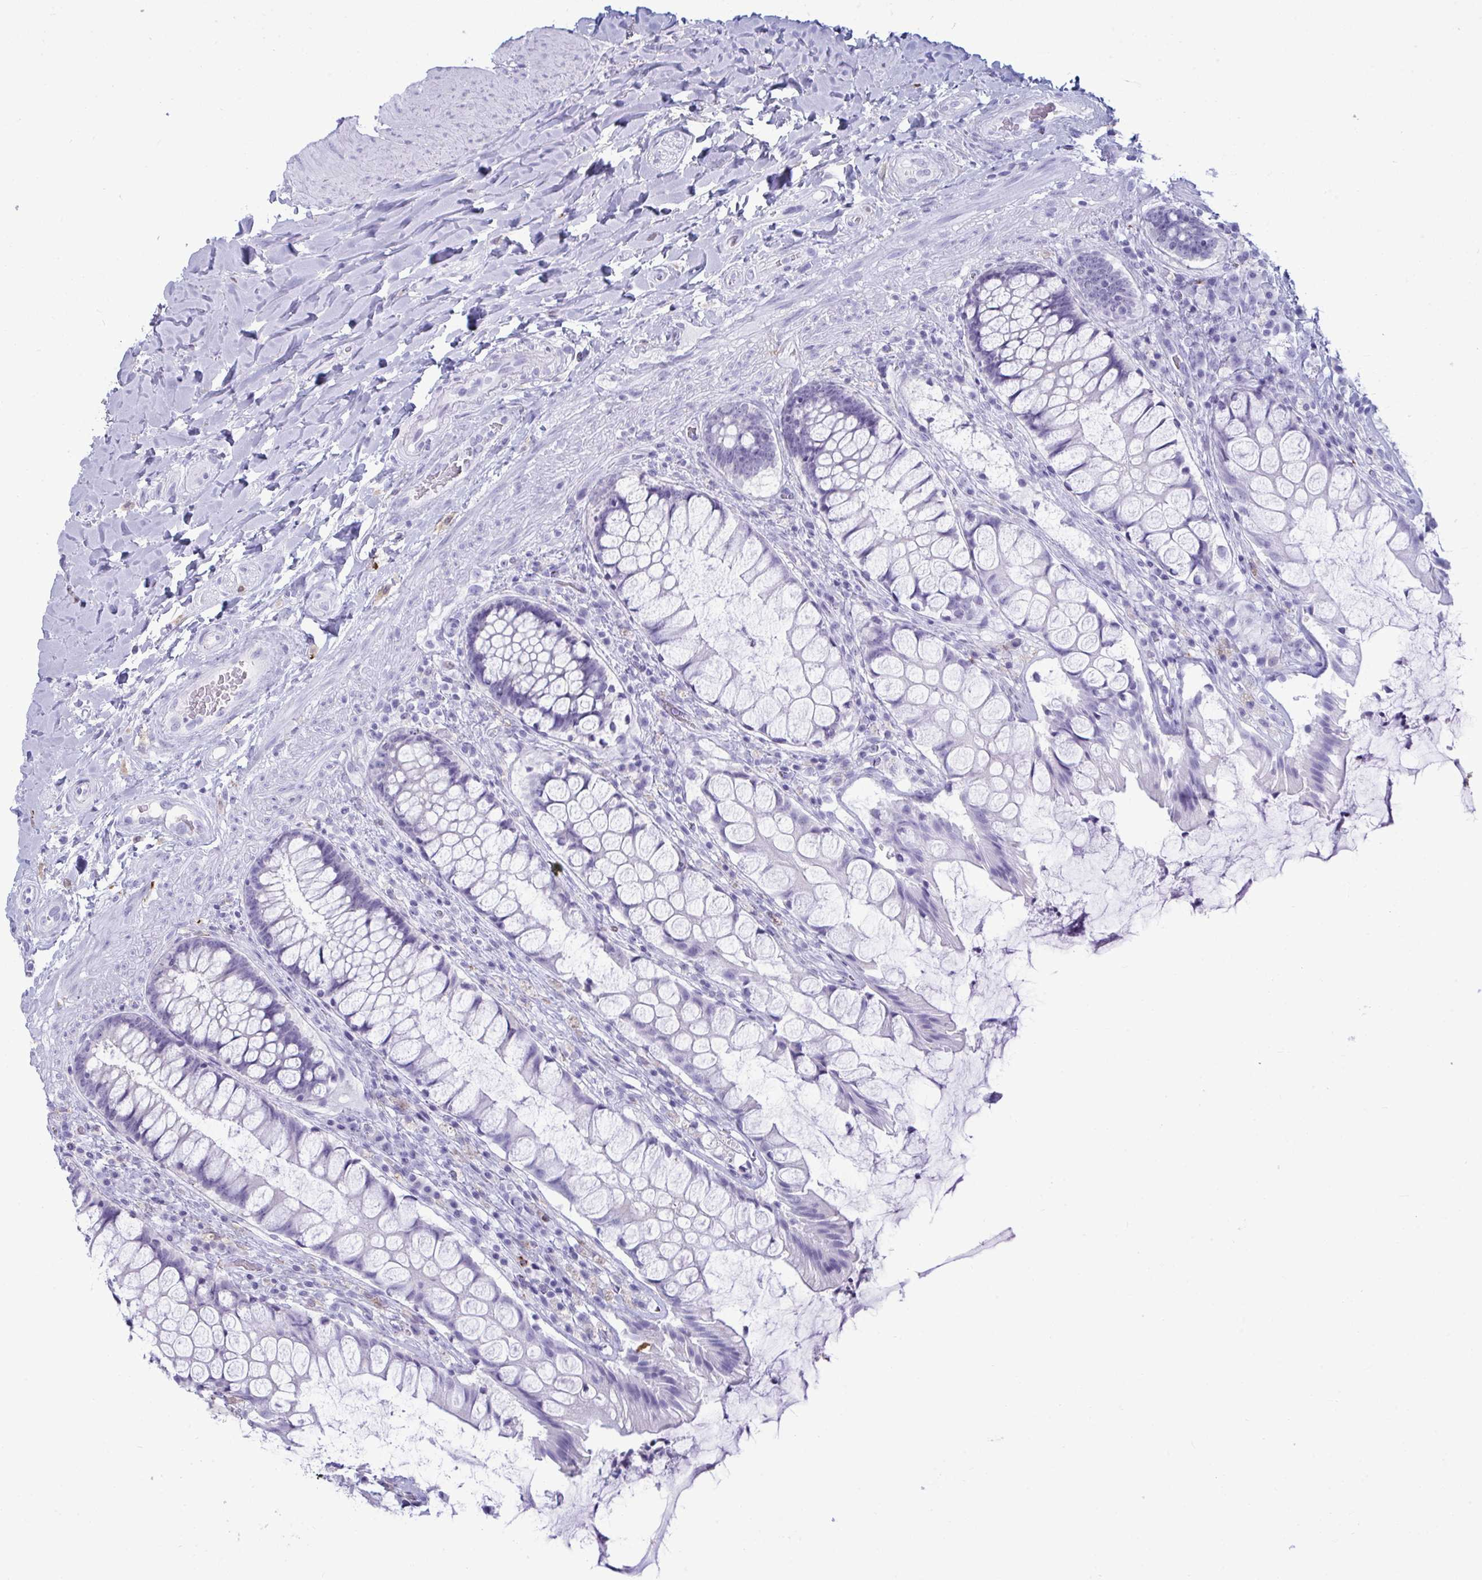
{"staining": {"intensity": "negative", "quantity": "none", "location": "none"}, "tissue": "rectum", "cell_type": "Glandular cells", "image_type": "normal", "snomed": [{"axis": "morphology", "description": "Normal tissue, NOS"}, {"axis": "topography", "description": "Rectum"}], "caption": "Rectum stained for a protein using immunohistochemistry (IHC) reveals no staining glandular cells.", "gene": "ANKRD60", "patient": {"sex": "female", "age": 58}}